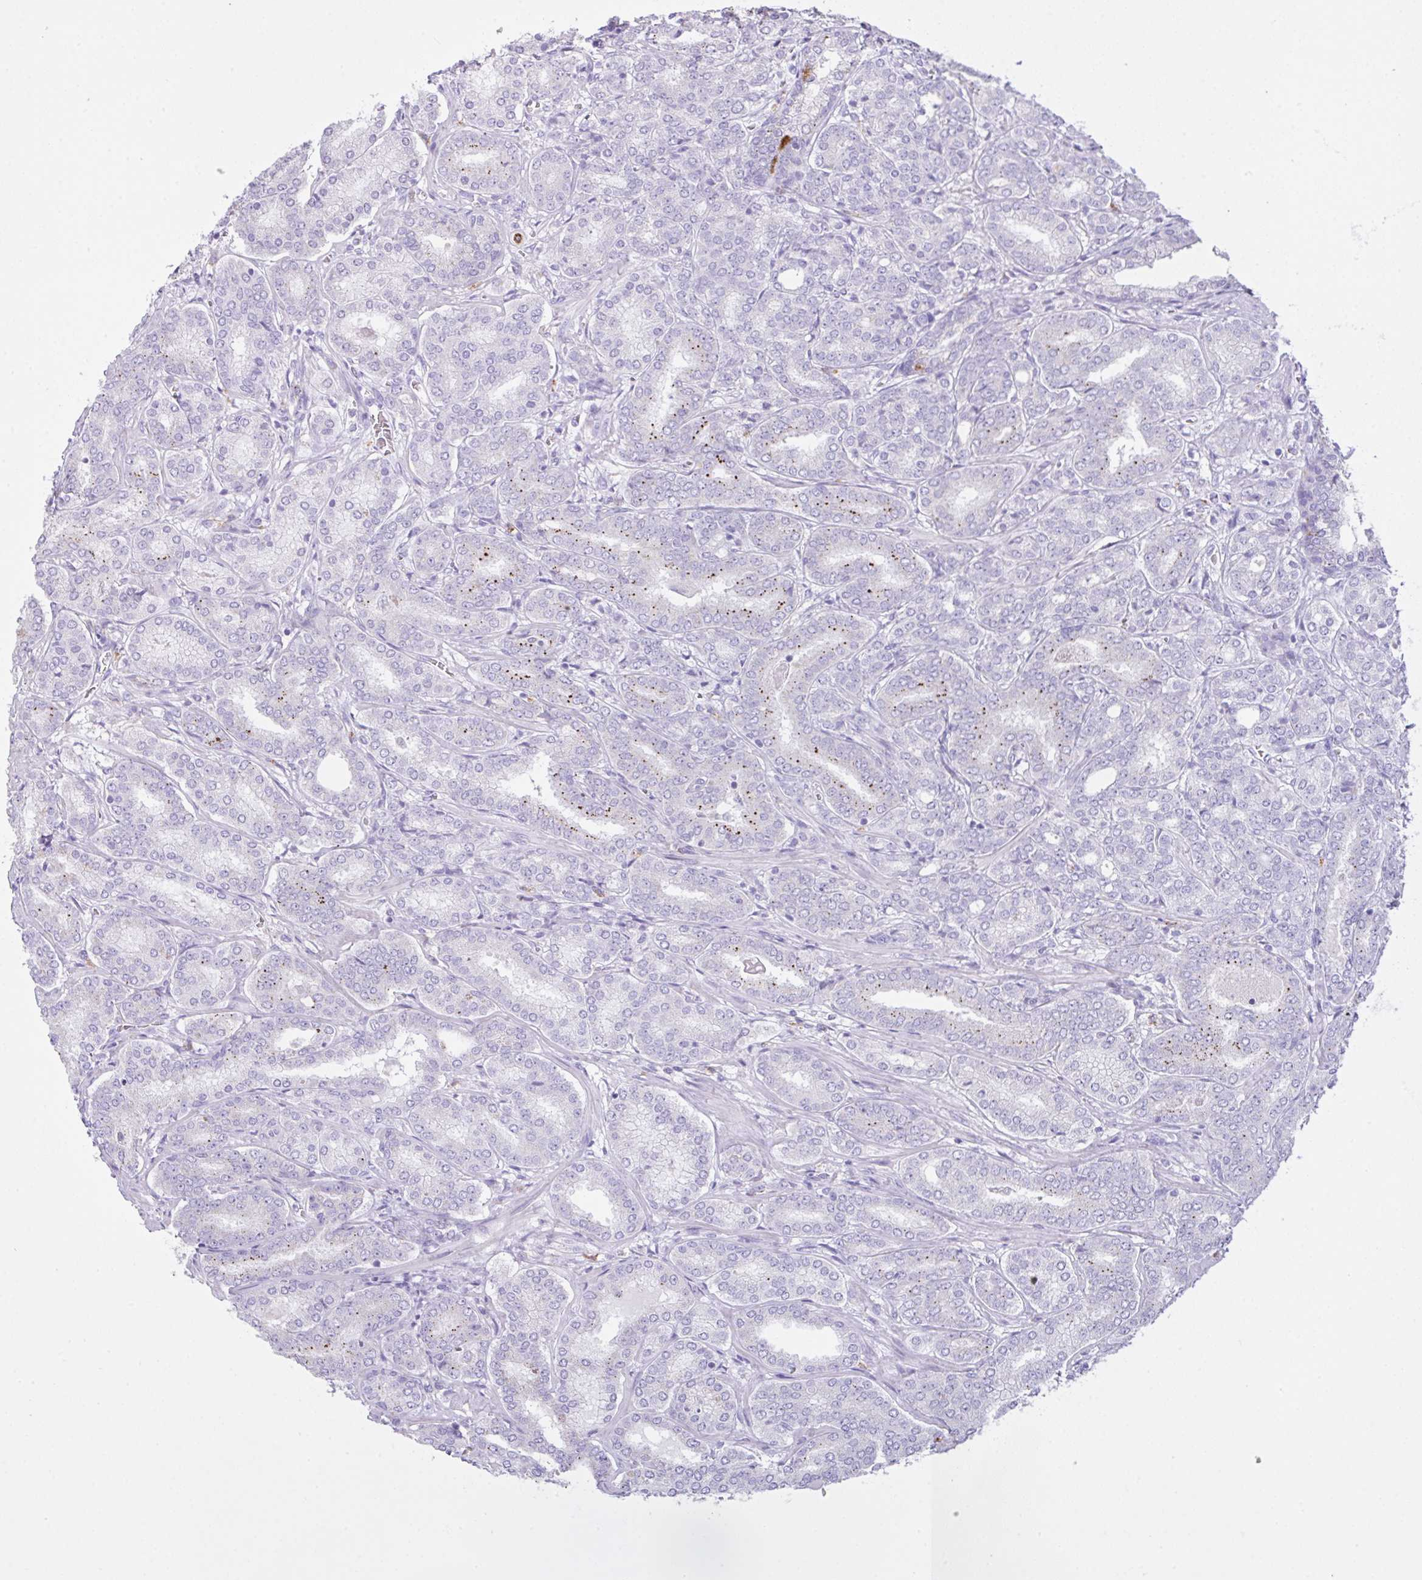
{"staining": {"intensity": "strong", "quantity": "<25%", "location": "cytoplasmic/membranous"}, "tissue": "prostate cancer", "cell_type": "Tumor cells", "image_type": "cancer", "snomed": [{"axis": "morphology", "description": "Adenocarcinoma, High grade"}, {"axis": "topography", "description": "Prostate"}], "caption": "The histopathology image shows staining of adenocarcinoma (high-grade) (prostate), revealing strong cytoplasmic/membranous protein expression (brown color) within tumor cells. Nuclei are stained in blue.", "gene": "CST11", "patient": {"sex": "male", "age": 72}}